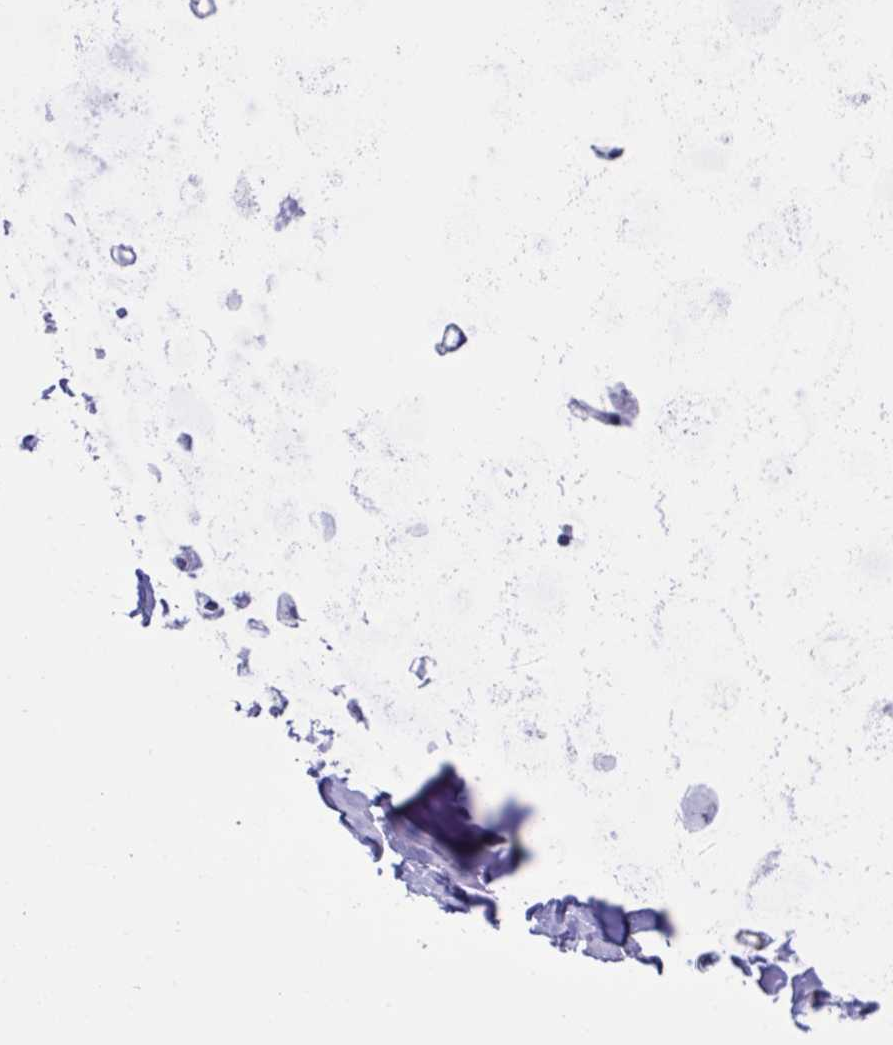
{"staining": {"intensity": "negative", "quantity": "none", "location": "none"}, "tissue": "soft tissue", "cell_type": "Chondrocytes", "image_type": "normal", "snomed": [{"axis": "morphology", "description": "Normal tissue, NOS"}, {"axis": "topography", "description": "Cartilage tissue"}, {"axis": "topography", "description": "Bronchus"}, {"axis": "topography", "description": "Peripheral nerve tissue"}], "caption": "IHC image of unremarkable soft tissue stained for a protein (brown), which reveals no expression in chondrocytes.", "gene": "DOCK11", "patient": {"sex": "male", "age": 67}}